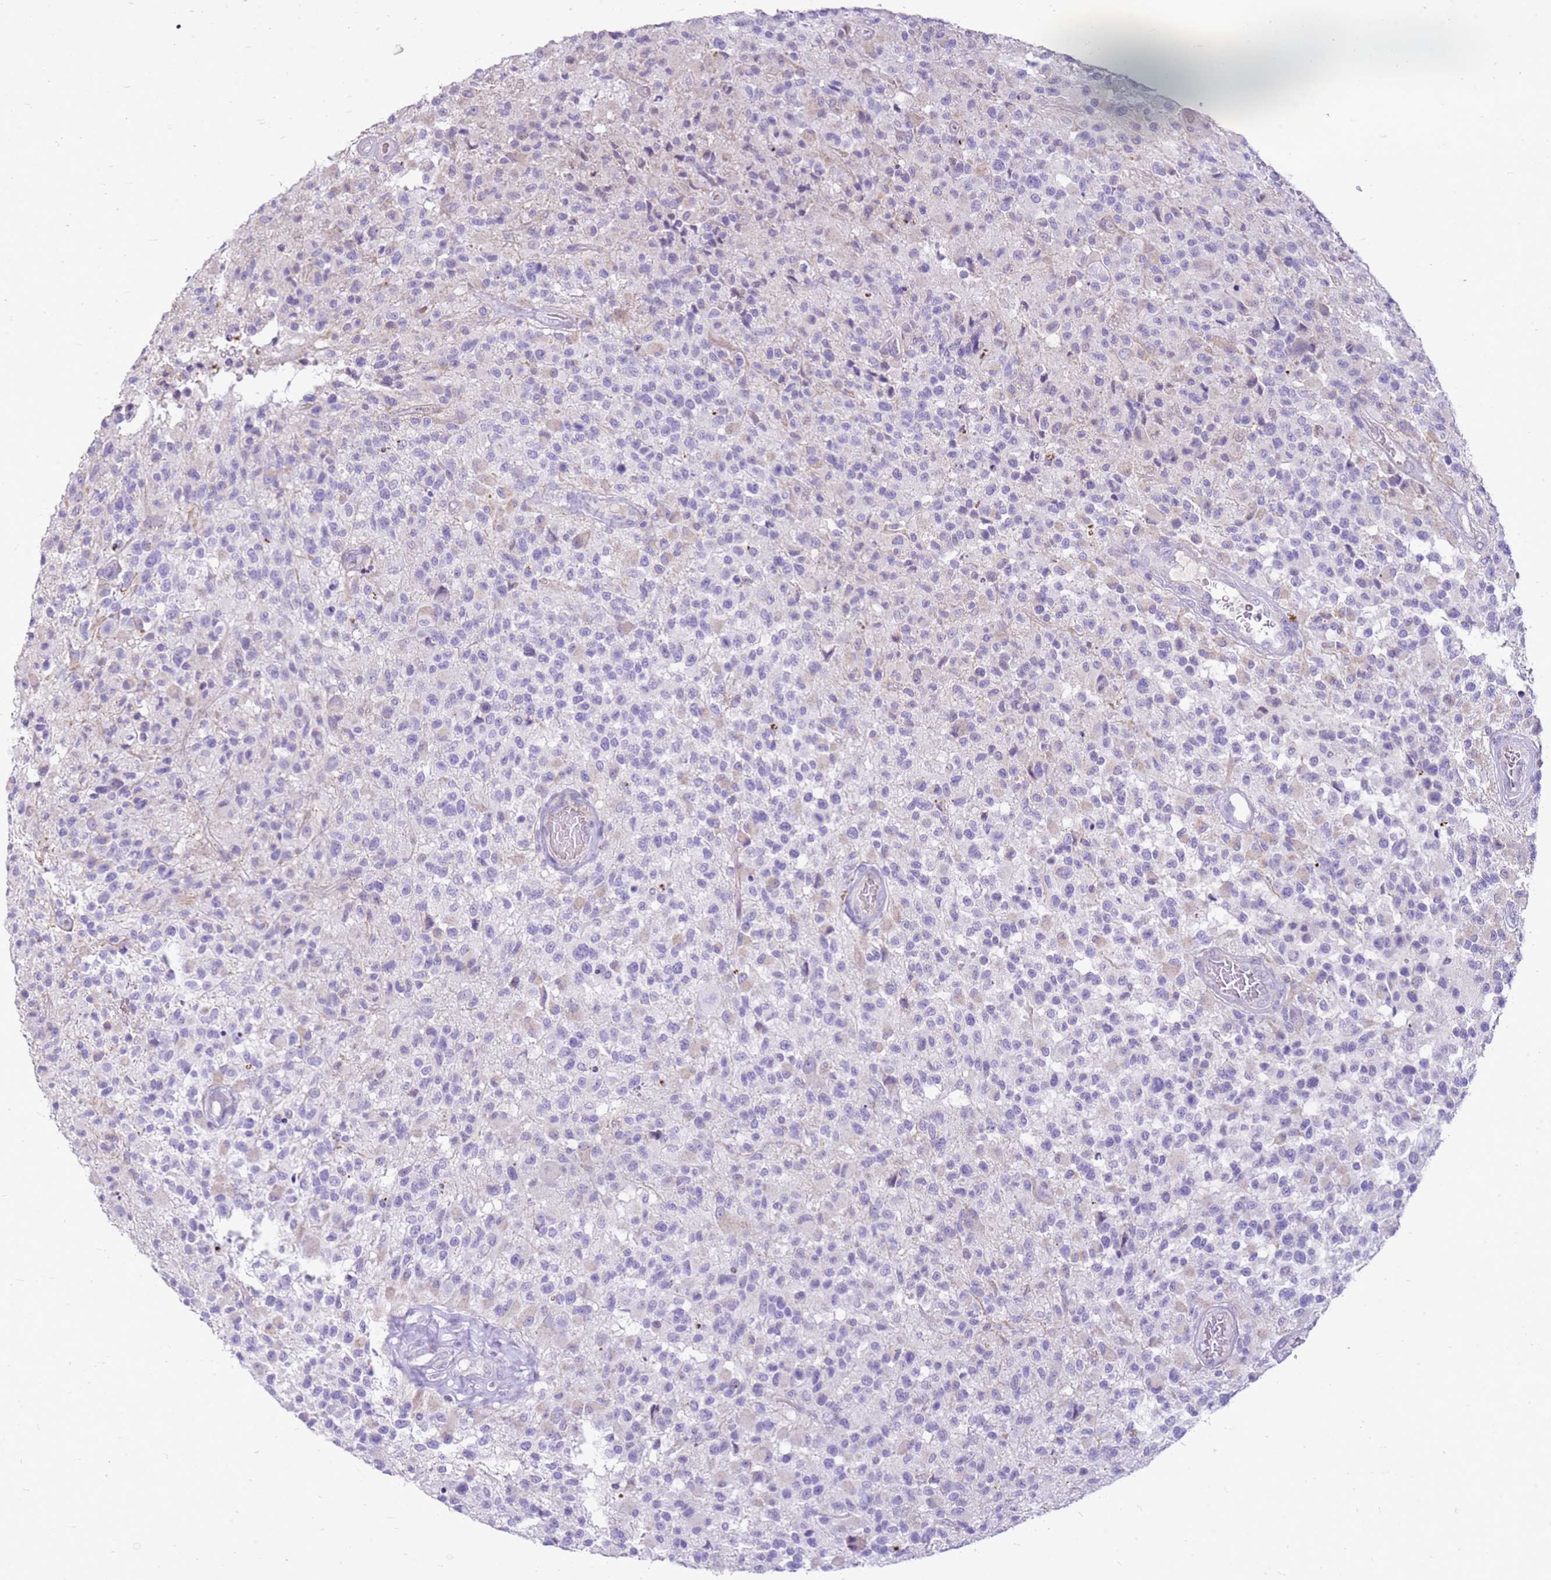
{"staining": {"intensity": "negative", "quantity": "none", "location": "none"}, "tissue": "glioma", "cell_type": "Tumor cells", "image_type": "cancer", "snomed": [{"axis": "morphology", "description": "Glioma, malignant, High grade"}, {"axis": "morphology", "description": "Glioblastoma, NOS"}, {"axis": "topography", "description": "Brain"}], "caption": "The micrograph demonstrates no staining of tumor cells in glioma.", "gene": "FABP2", "patient": {"sex": "male", "age": 60}}